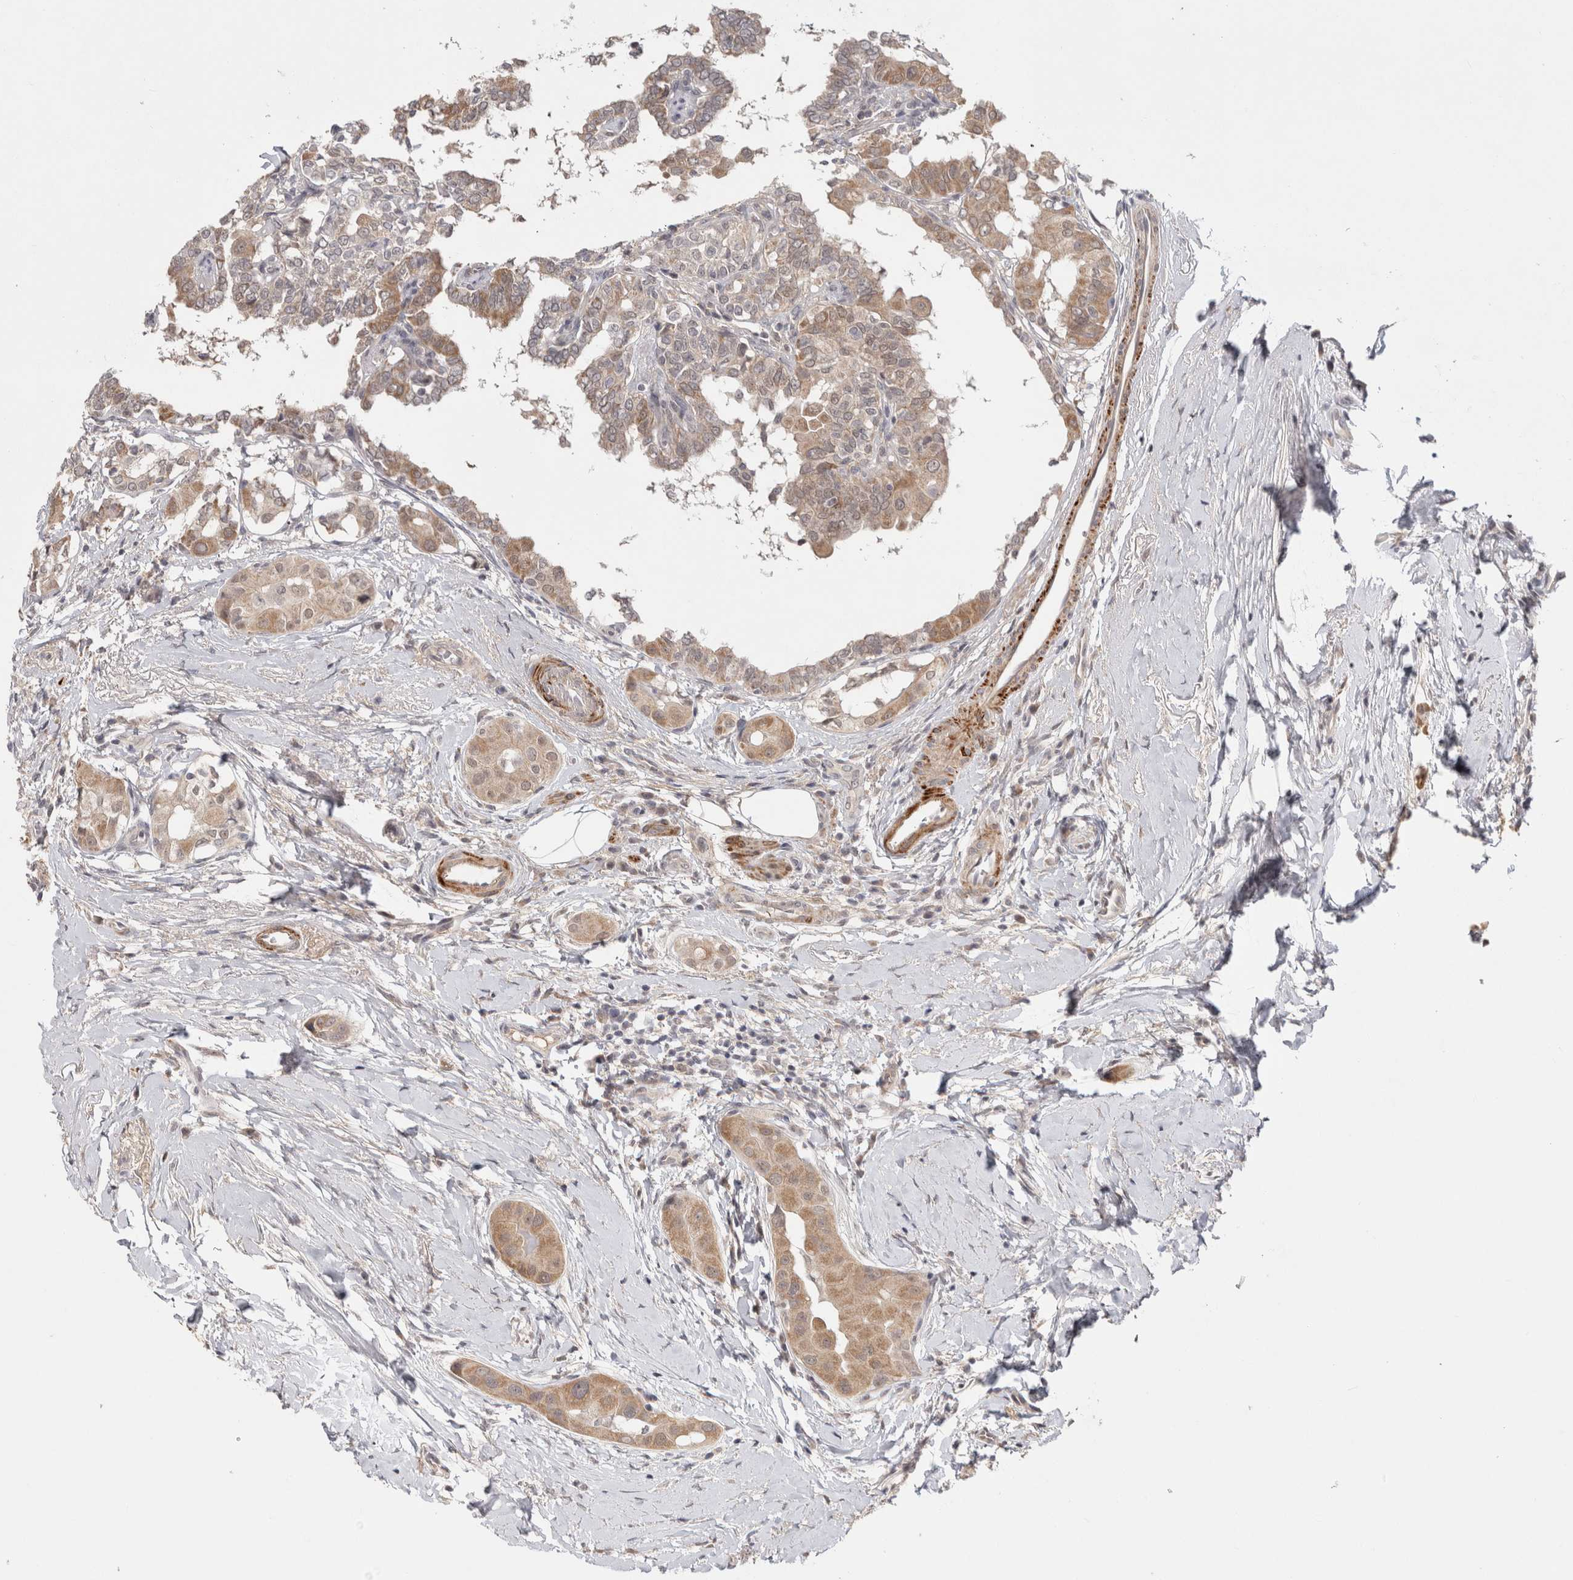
{"staining": {"intensity": "moderate", "quantity": ">75%", "location": "cytoplasmic/membranous"}, "tissue": "thyroid cancer", "cell_type": "Tumor cells", "image_type": "cancer", "snomed": [{"axis": "morphology", "description": "Papillary adenocarcinoma, NOS"}, {"axis": "topography", "description": "Thyroid gland"}], "caption": "Papillary adenocarcinoma (thyroid) was stained to show a protein in brown. There is medium levels of moderate cytoplasmic/membranous staining in about >75% of tumor cells.", "gene": "ZNF318", "patient": {"sex": "male", "age": 33}}